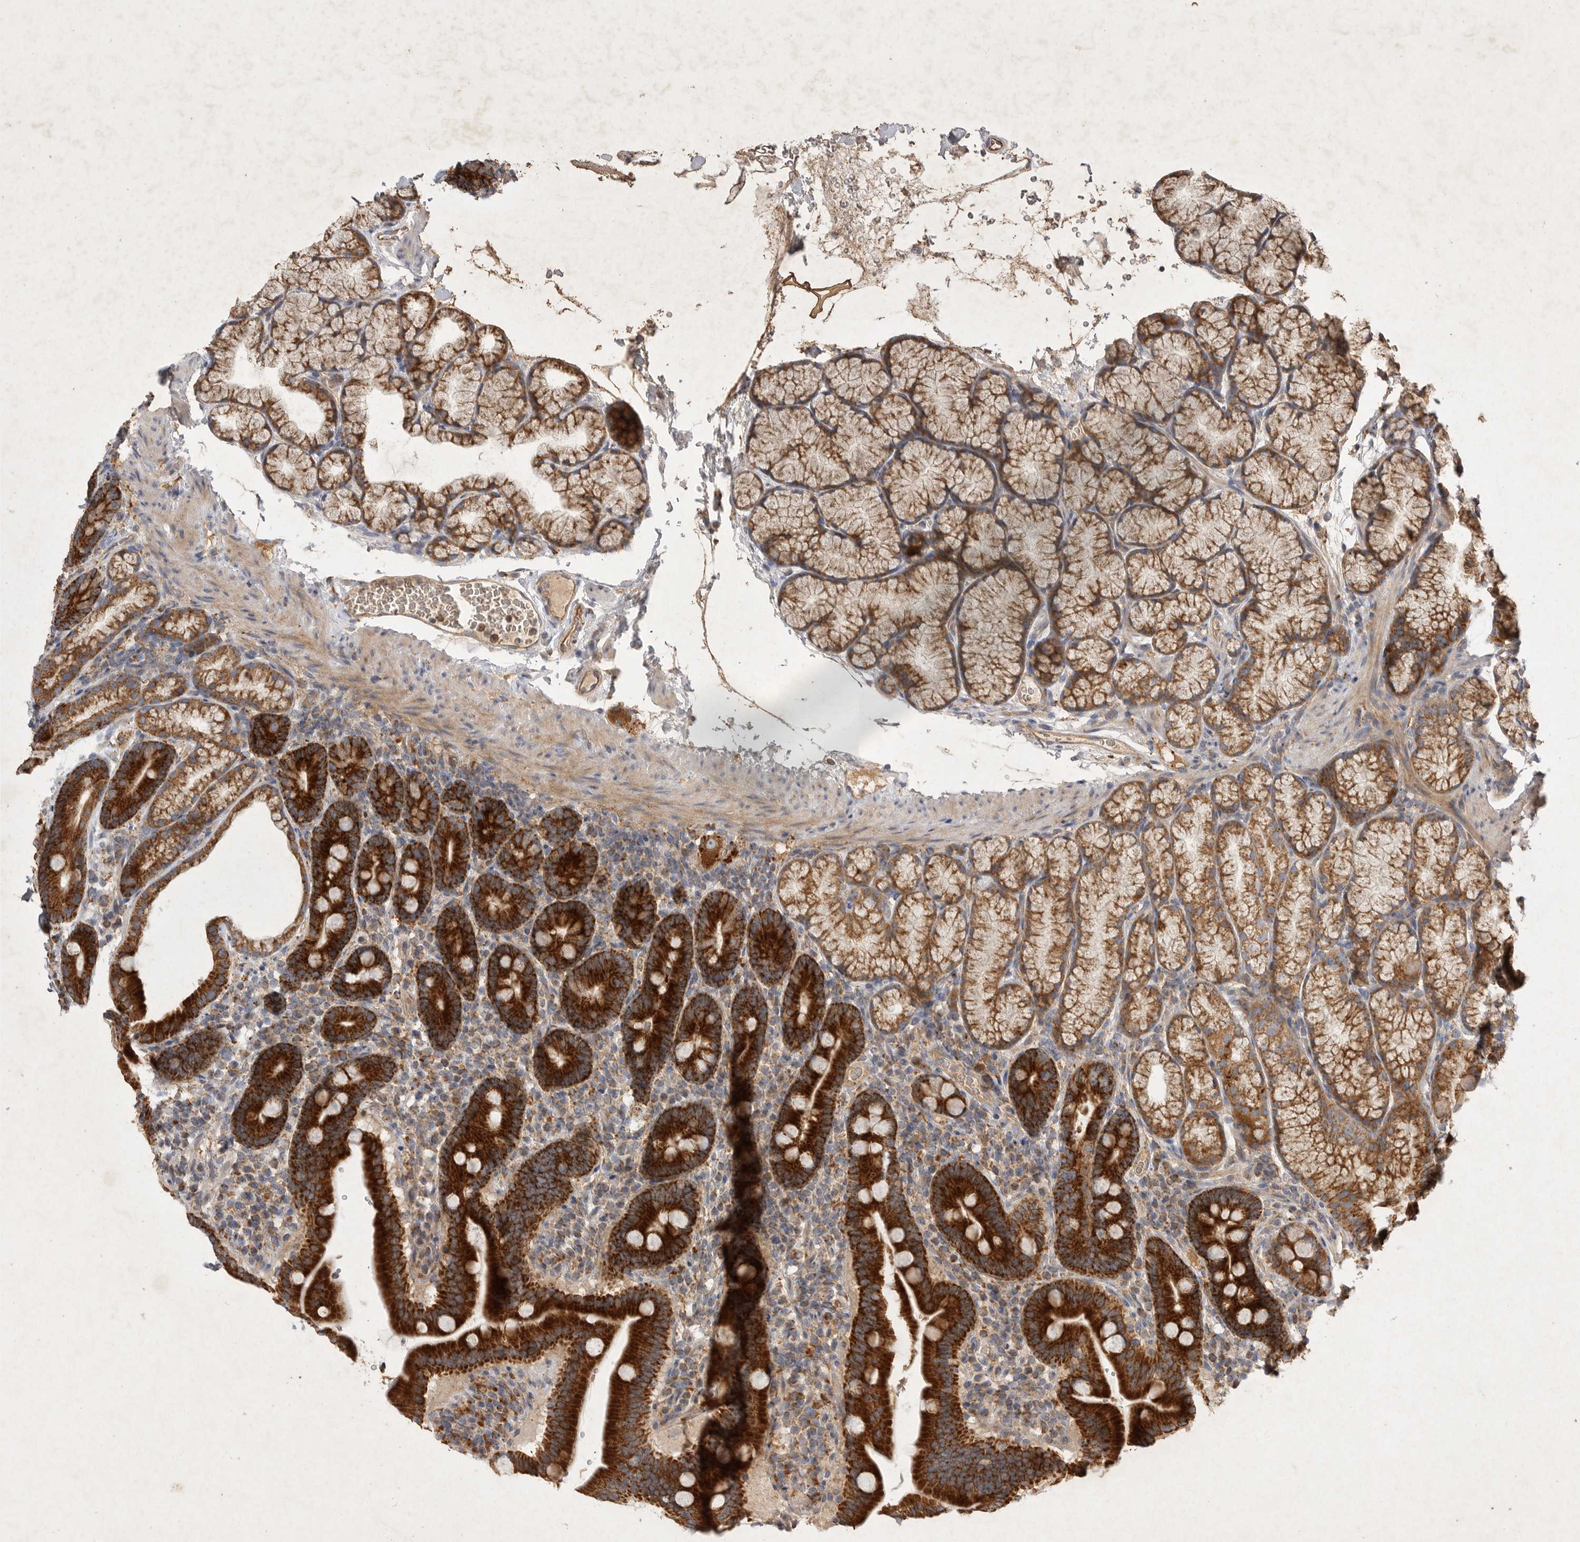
{"staining": {"intensity": "strong", "quantity": ">75%", "location": "cytoplasmic/membranous"}, "tissue": "duodenum", "cell_type": "Glandular cells", "image_type": "normal", "snomed": [{"axis": "morphology", "description": "Normal tissue, NOS"}, {"axis": "topography", "description": "Duodenum"}], "caption": "A brown stain labels strong cytoplasmic/membranous expression of a protein in glandular cells of benign duodenum. (Brightfield microscopy of DAB IHC at high magnification).", "gene": "MRPL41", "patient": {"sex": "male", "age": 54}}